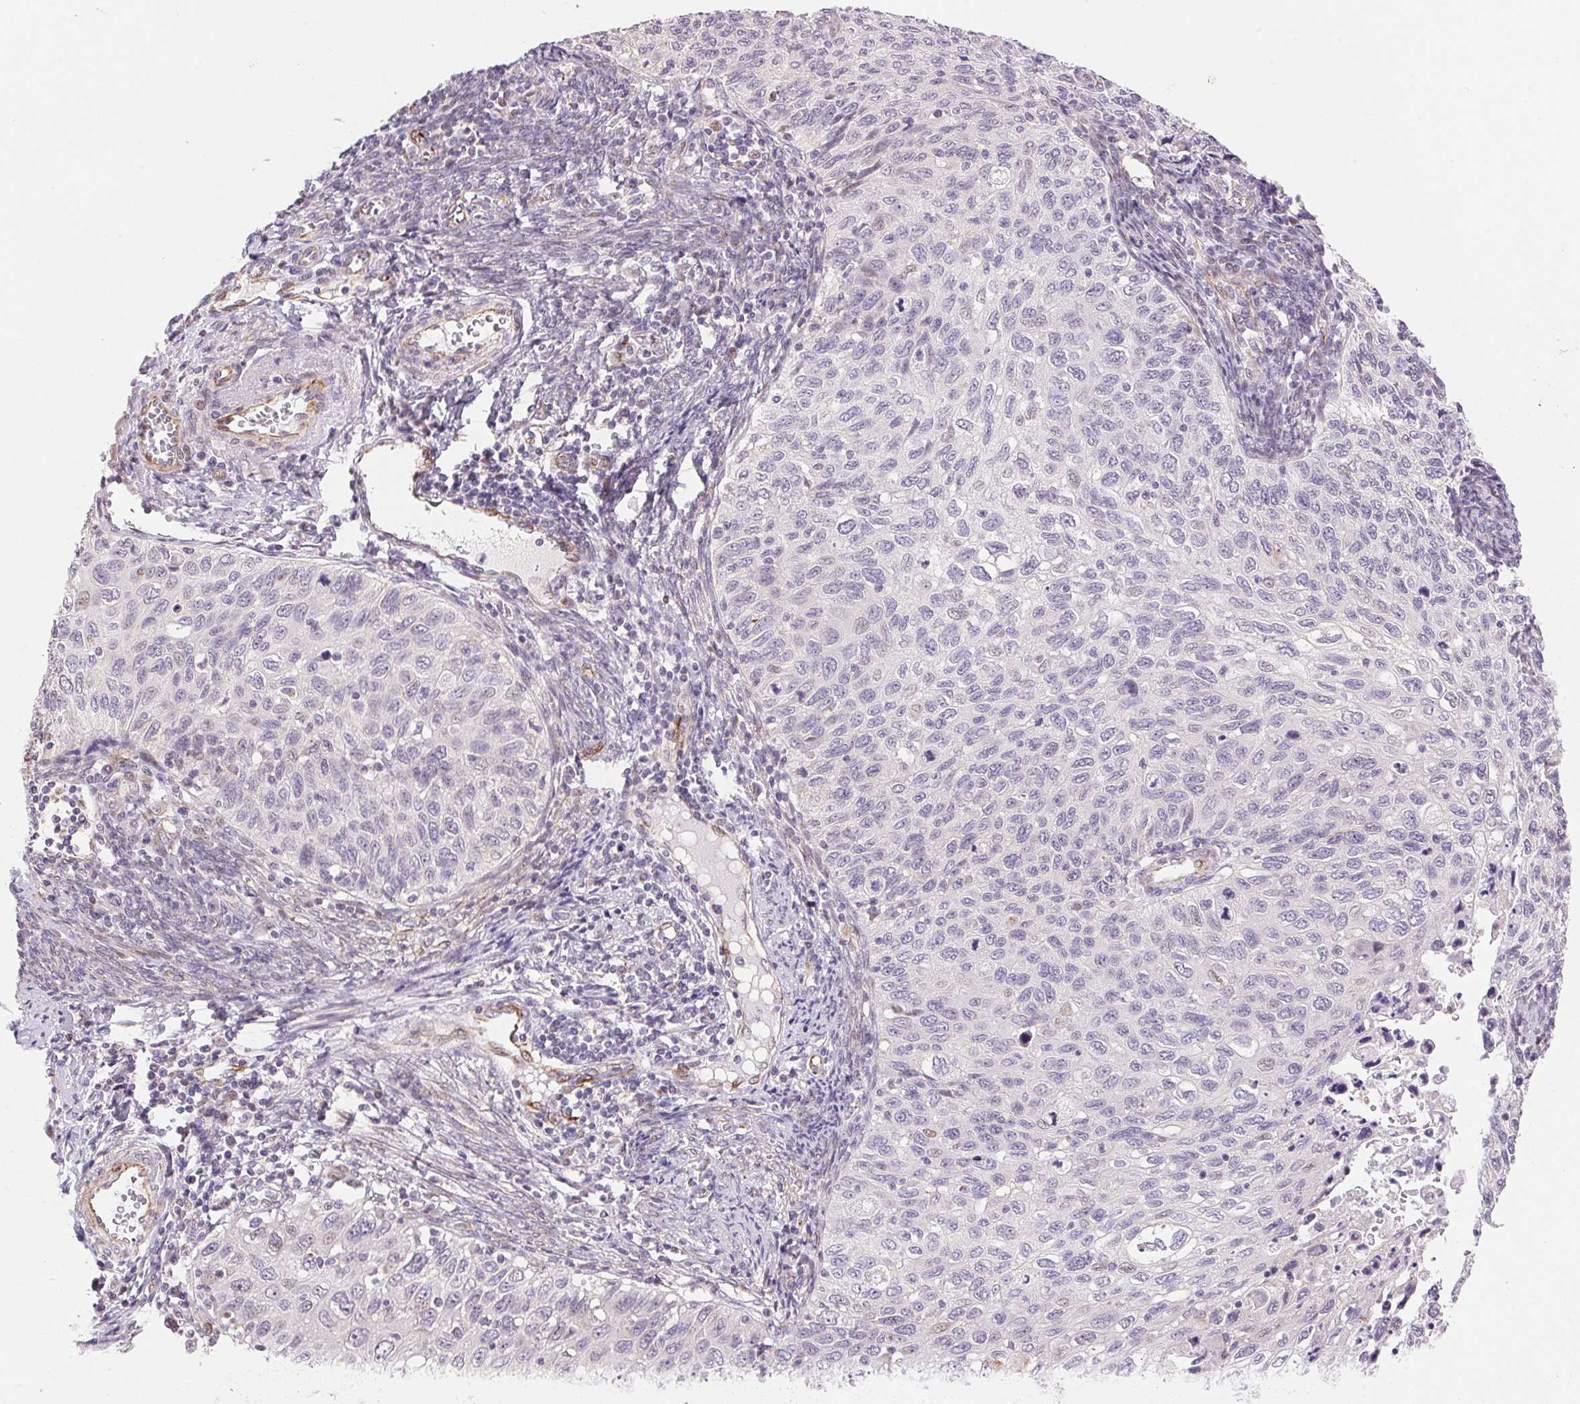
{"staining": {"intensity": "negative", "quantity": "none", "location": "none"}, "tissue": "cervical cancer", "cell_type": "Tumor cells", "image_type": "cancer", "snomed": [{"axis": "morphology", "description": "Squamous cell carcinoma, NOS"}, {"axis": "topography", "description": "Cervix"}], "caption": "There is no significant expression in tumor cells of cervical squamous cell carcinoma. (DAB IHC, high magnification).", "gene": "GYG2", "patient": {"sex": "female", "age": 70}}